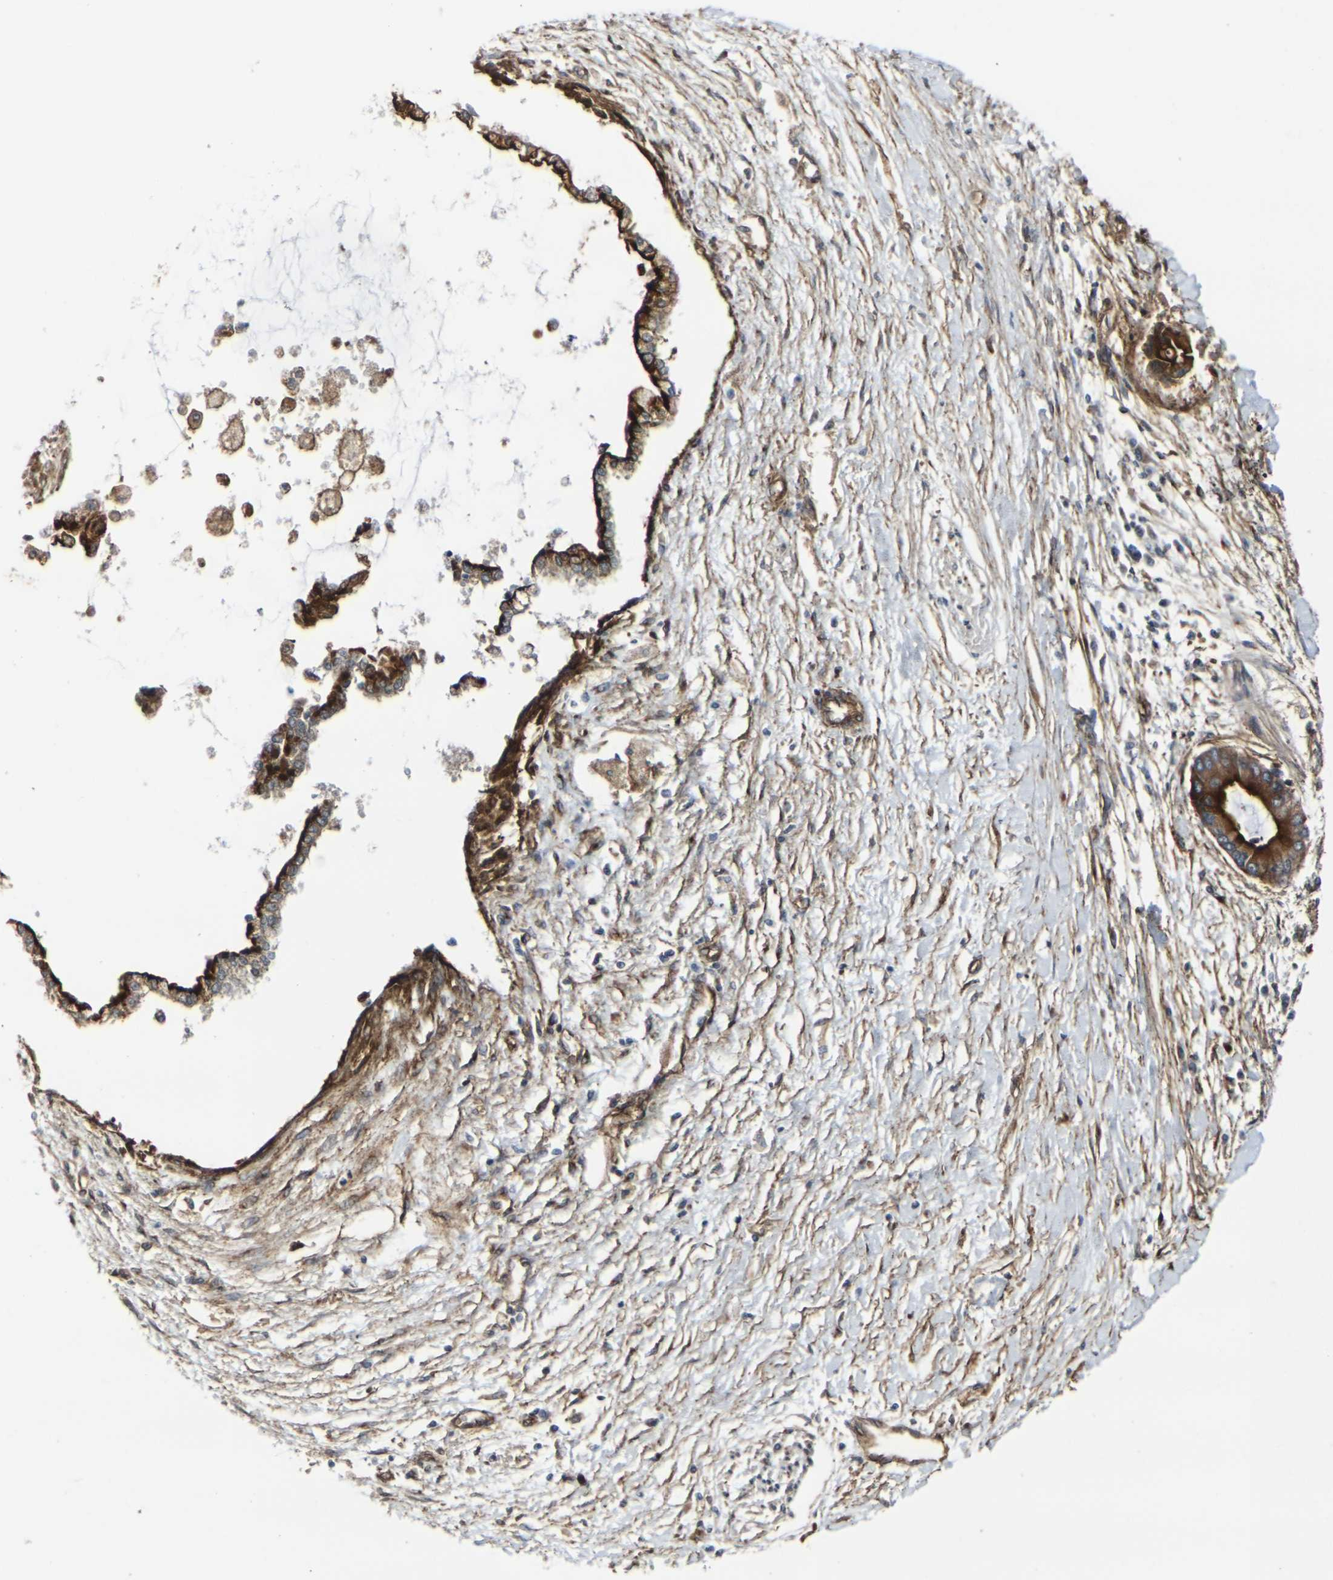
{"staining": {"intensity": "strong", "quantity": ">75%", "location": "cytoplasmic/membranous"}, "tissue": "liver cancer", "cell_type": "Tumor cells", "image_type": "cancer", "snomed": [{"axis": "morphology", "description": "Cholangiocarcinoma"}, {"axis": "topography", "description": "Liver"}], "caption": "Liver cancer (cholangiocarcinoma) stained with a brown dye reveals strong cytoplasmic/membranous positive positivity in approximately >75% of tumor cells.", "gene": "MYOF", "patient": {"sex": "male", "age": 50}}